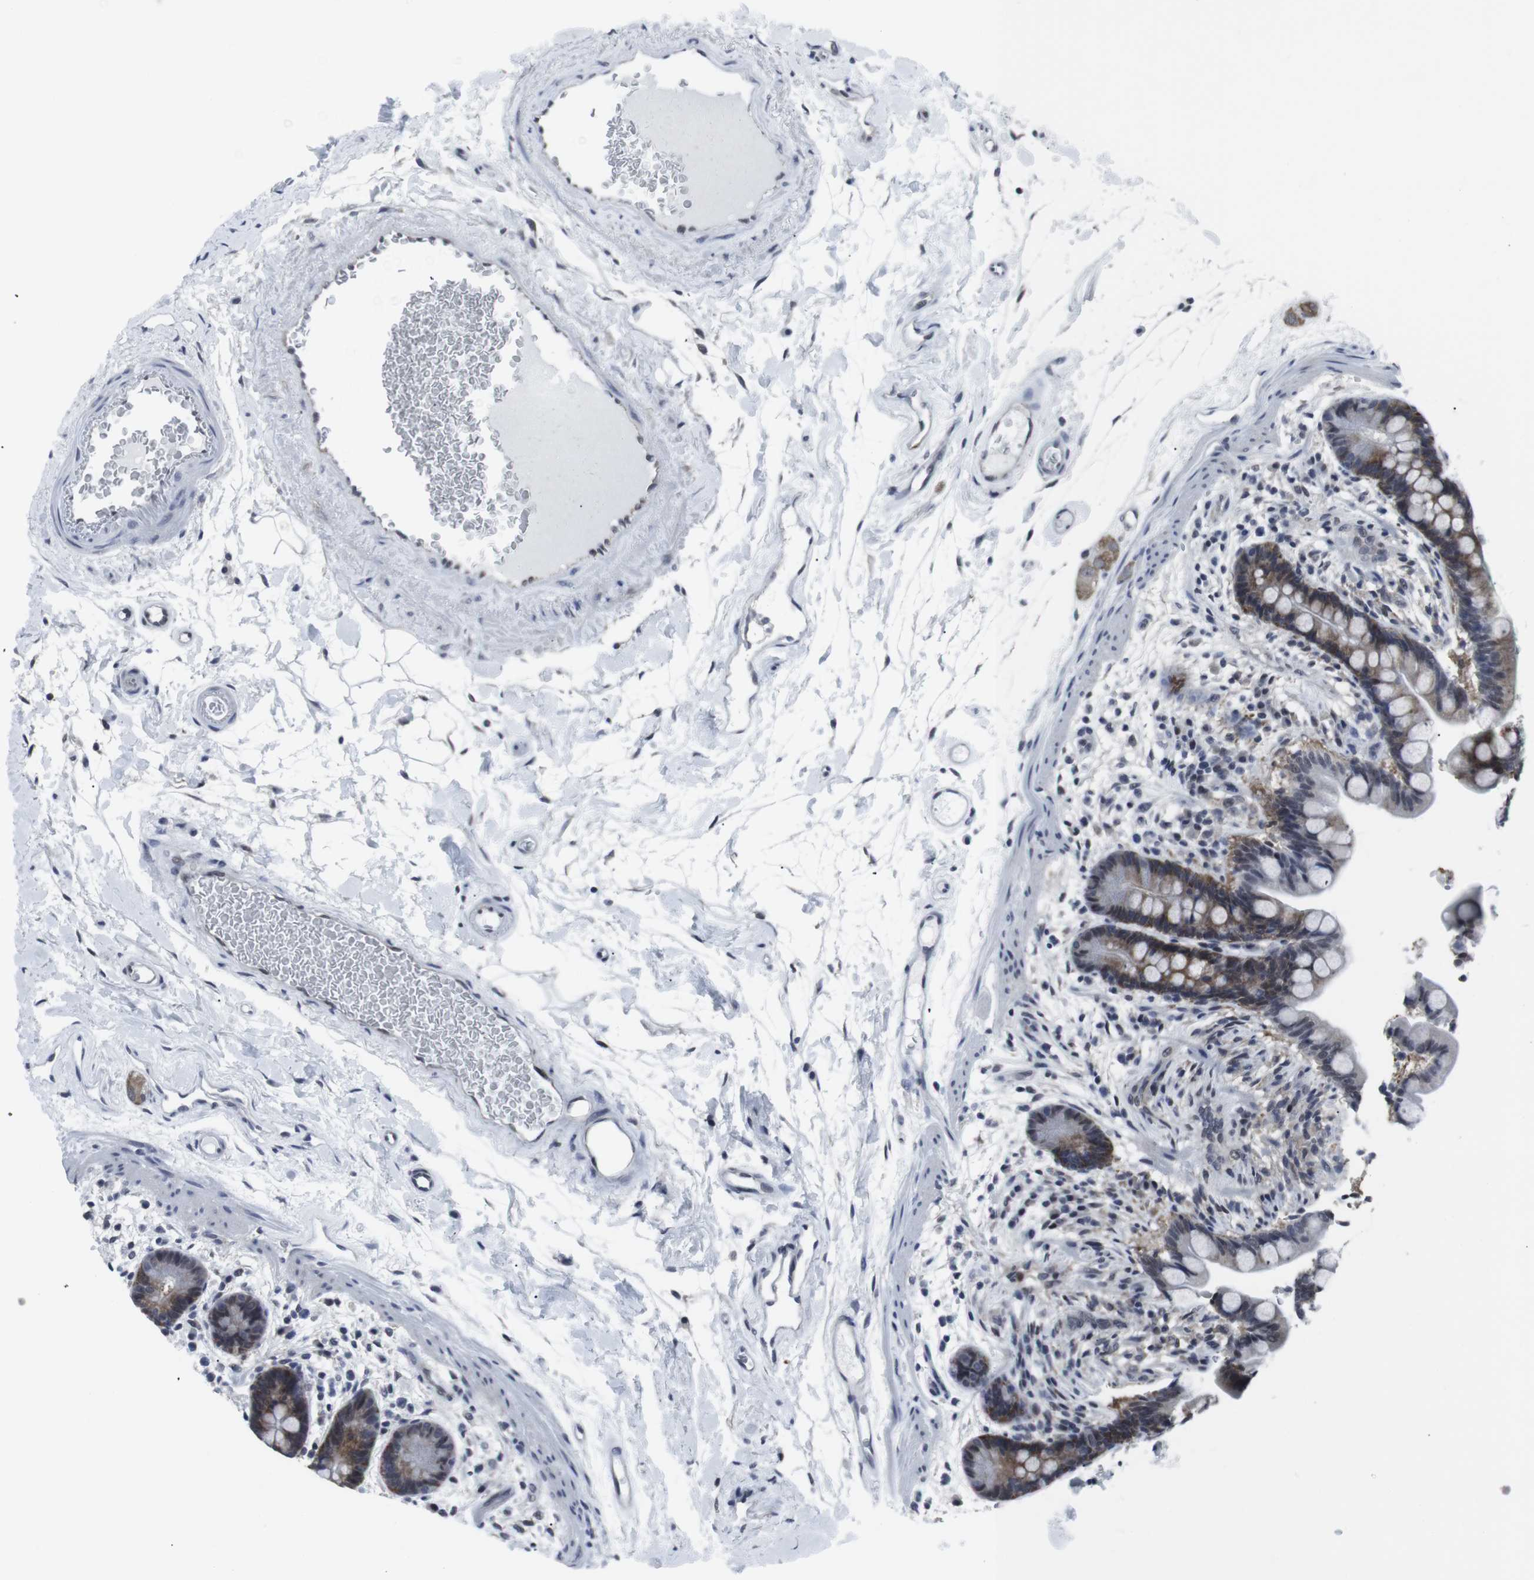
{"staining": {"intensity": "negative", "quantity": "none", "location": "none"}, "tissue": "colon", "cell_type": "Endothelial cells", "image_type": "normal", "snomed": [{"axis": "morphology", "description": "Normal tissue, NOS"}, {"axis": "topography", "description": "Colon"}], "caption": "DAB immunohistochemical staining of benign human colon demonstrates no significant positivity in endothelial cells.", "gene": "GEMIN2", "patient": {"sex": "male", "age": 73}}